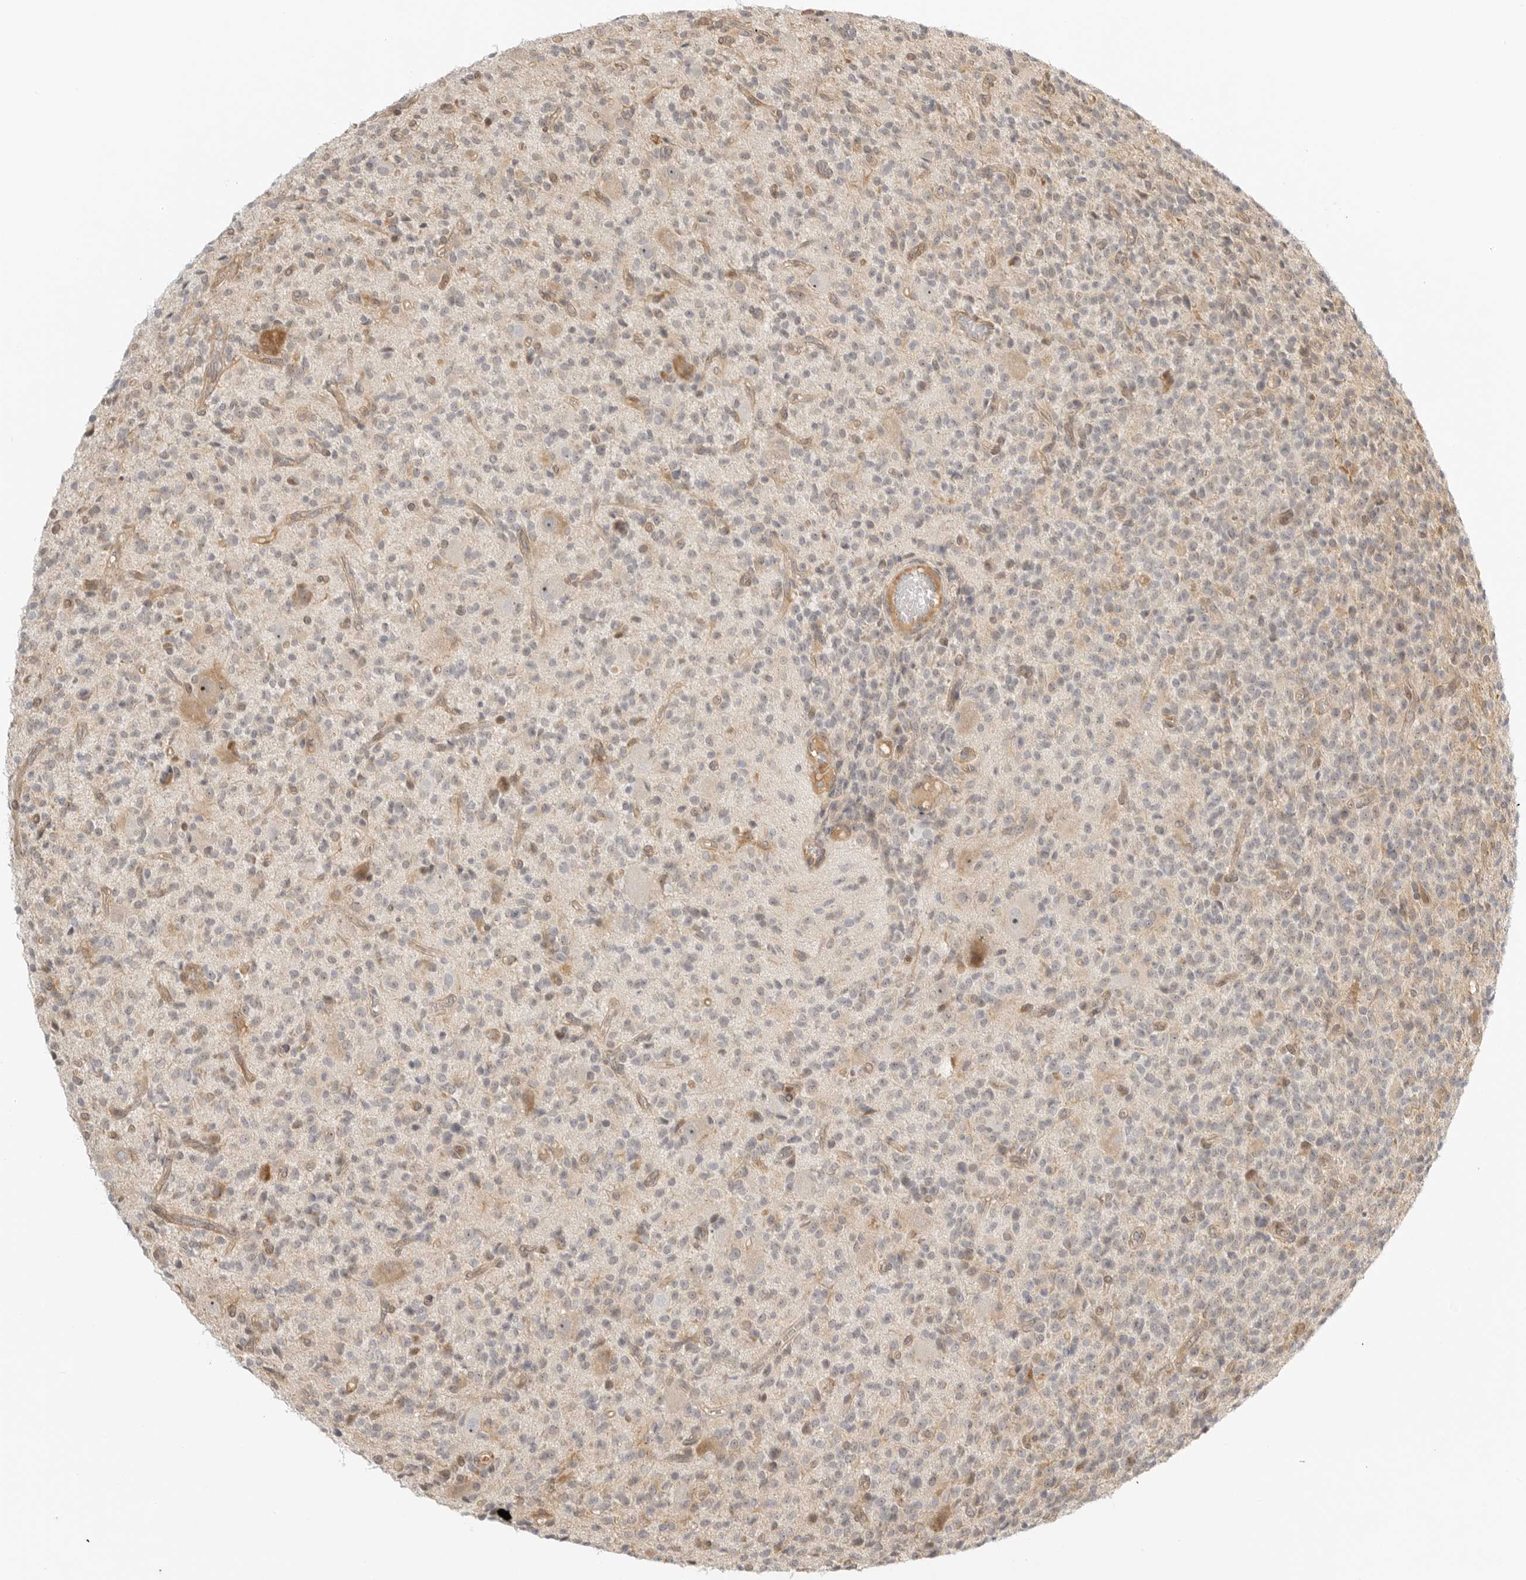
{"staining": {"intensity": "negative", "quantity": "none", "location": "none"}, "tissue": "glioma", "cell_type": "Tumor cells", "image_type": "cancer", "snomed": [{"axis": "morphology", "description": "Glioma, malignant, High grade"}, {"axis": "topography", "description": "Brain"}], "caption": "This is a image of immunohistochemistry (IHC) staining of malignant glioma (high-grade), which shows no positivity in tumor cells.", "gene": "DSCC1", "patient": {"sex": "male", "age": 34}}